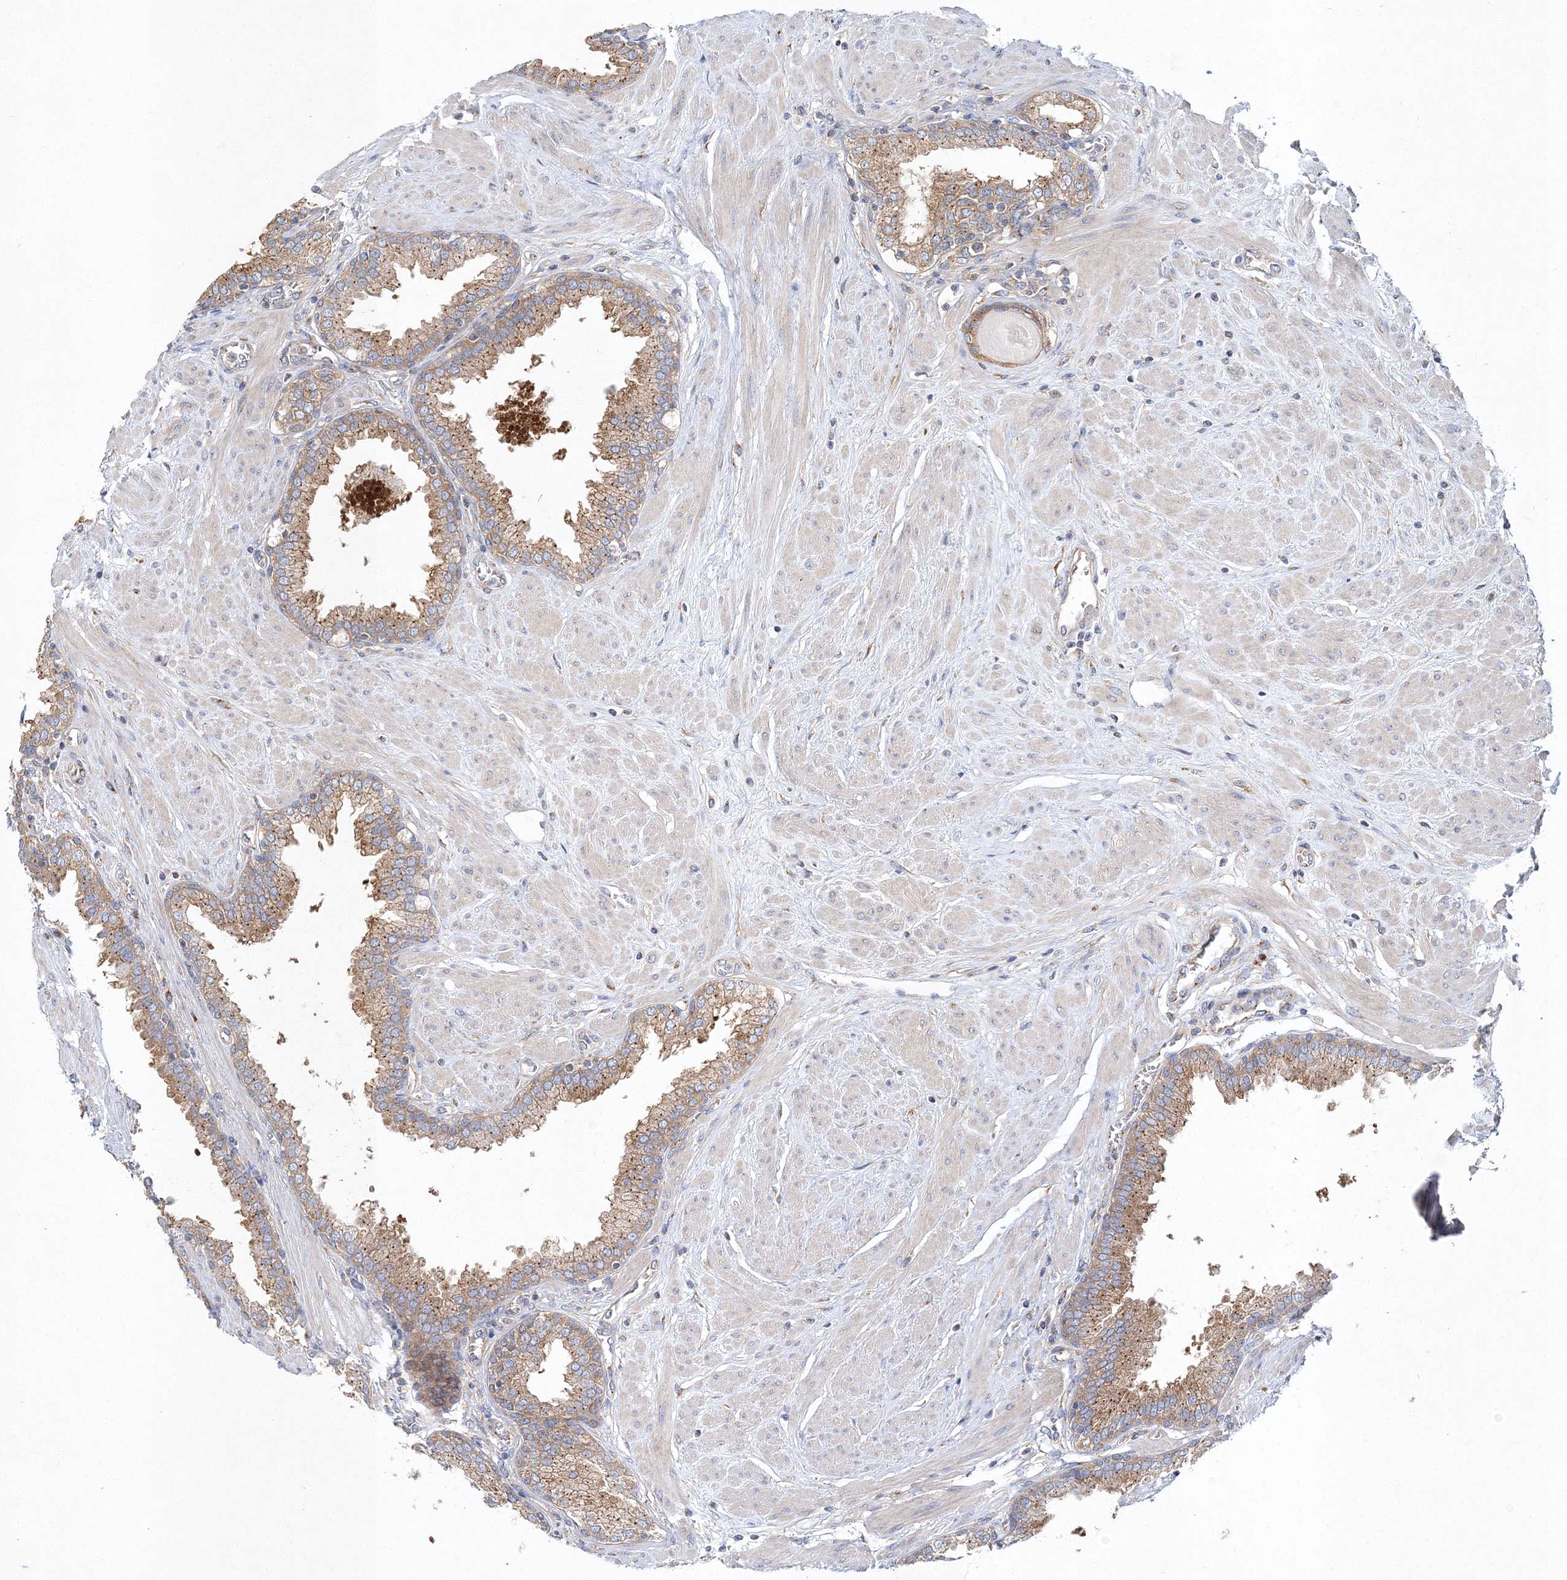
{"staining": {"intensity": "moderate", "quantity": ">75%", "location": "cytoplasmic/membranous"}, "tissue": "prostate", "cell_type": "Glandular cells", "image_type": "normal", "snomed": [{"axis": "morphology", "description": "Normal tissue, NOS"}, {"axis": "topography", "description": "Prostate"}], "caption": "Unremarkable prostate reveals moderate cytoplasmic/membranous staining in about >75% of glandular cells, visualized by immunohistochemistry. The staining was performed using DAB (3,3'-diaminobenzidine) to visualize the protein expression in brown, while the nuclei were stained in blue with hematoxylin (Magnification: 20x).", "gene": "SEC23IP", "patient": {"sex": "male", "age": 51}}